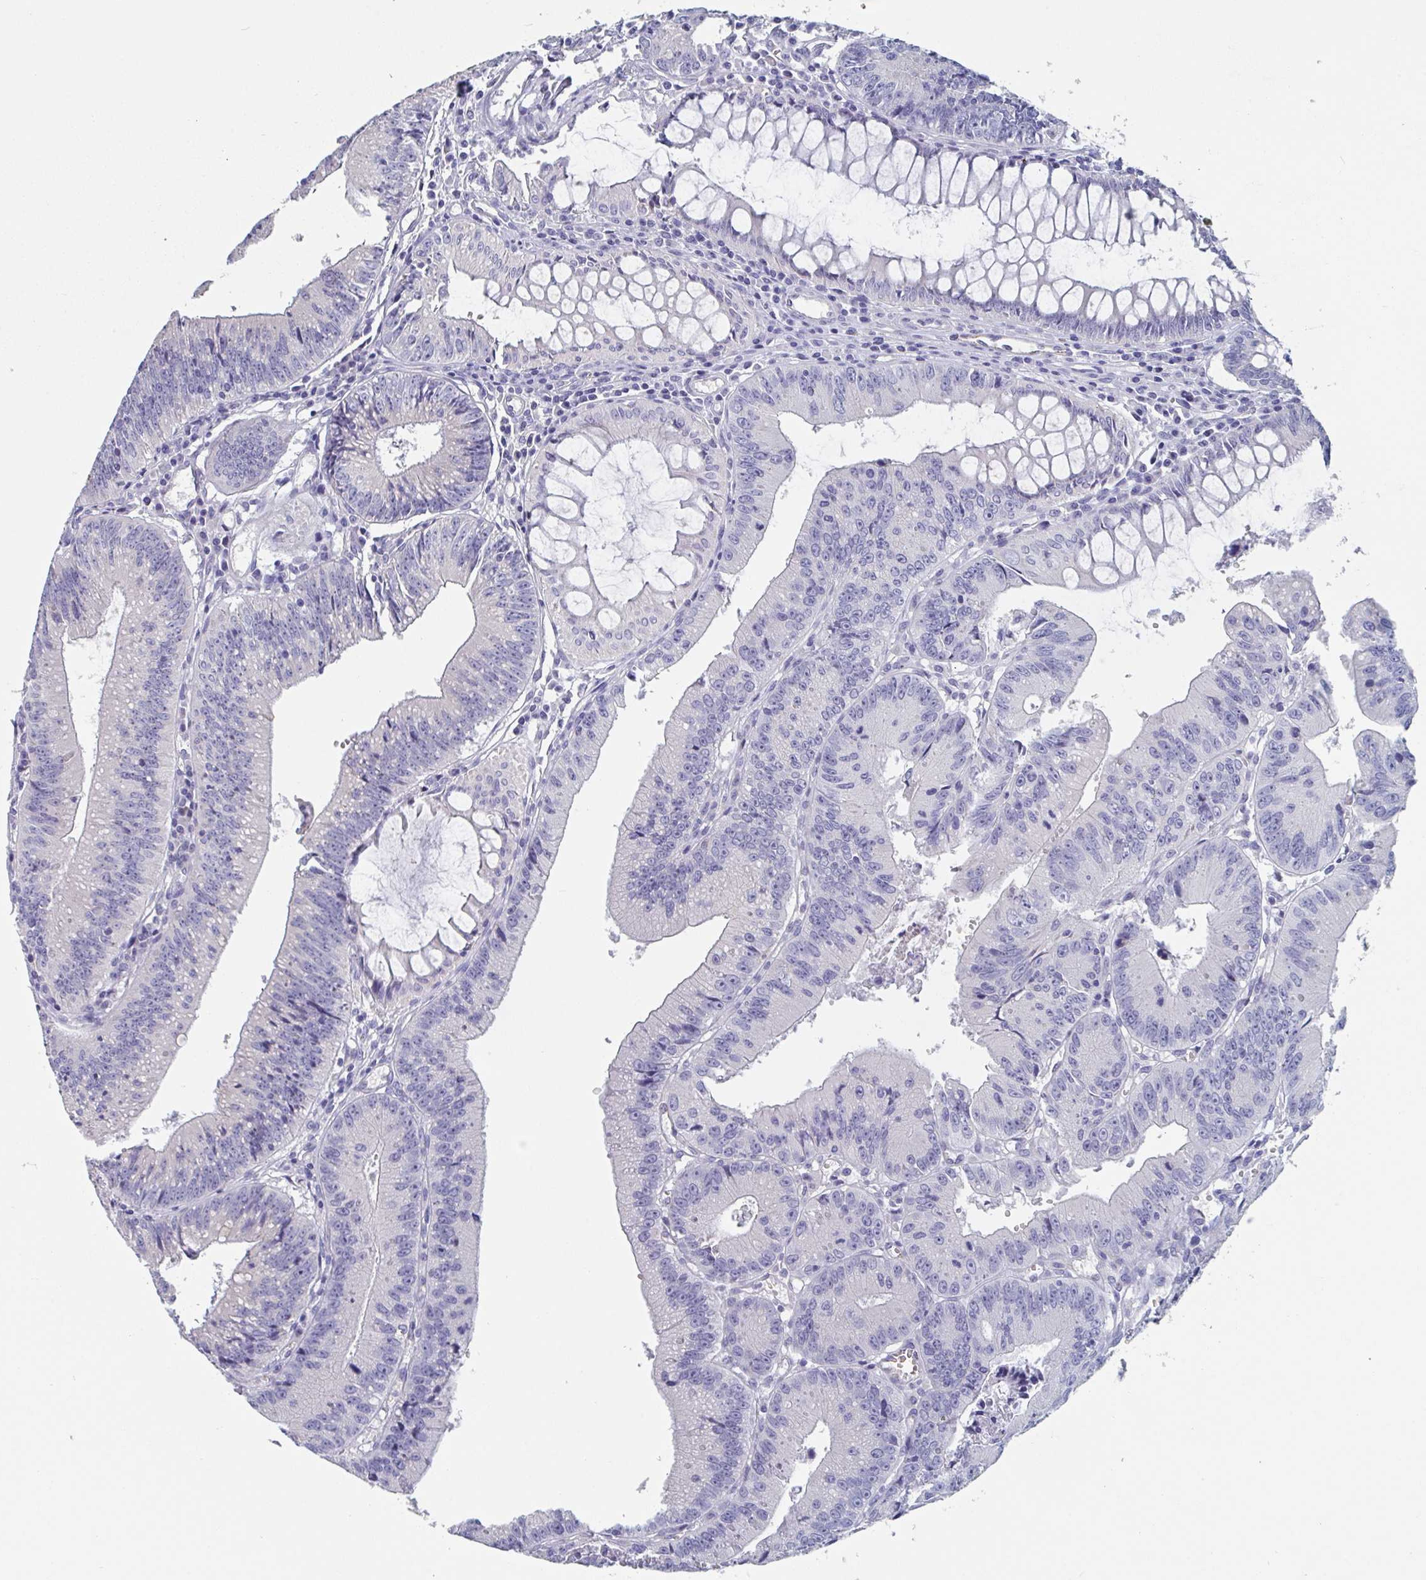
{"staining": {"intensity": "negative", "quantity": "none", "location": "none"}, "tissue": "colorectal cancer", "cell_type": "Tumor cells", "image_type": "cancer", "snomed": [{"axis": "morphology", "description": "Adenocarcinoma, NOS"}, {"axis": "topography", "description": "Rectum"}], "caption": "IHC photomicrograph of neoplastic tissue: colorectal cancer (adenocarcinoma) stained with DAB (3,3'-diaminobenzidine) displays no significant protein expression in tumor cells.", "gene": "ABHD16A", "patient": {"sex": "female", "age": 81}}